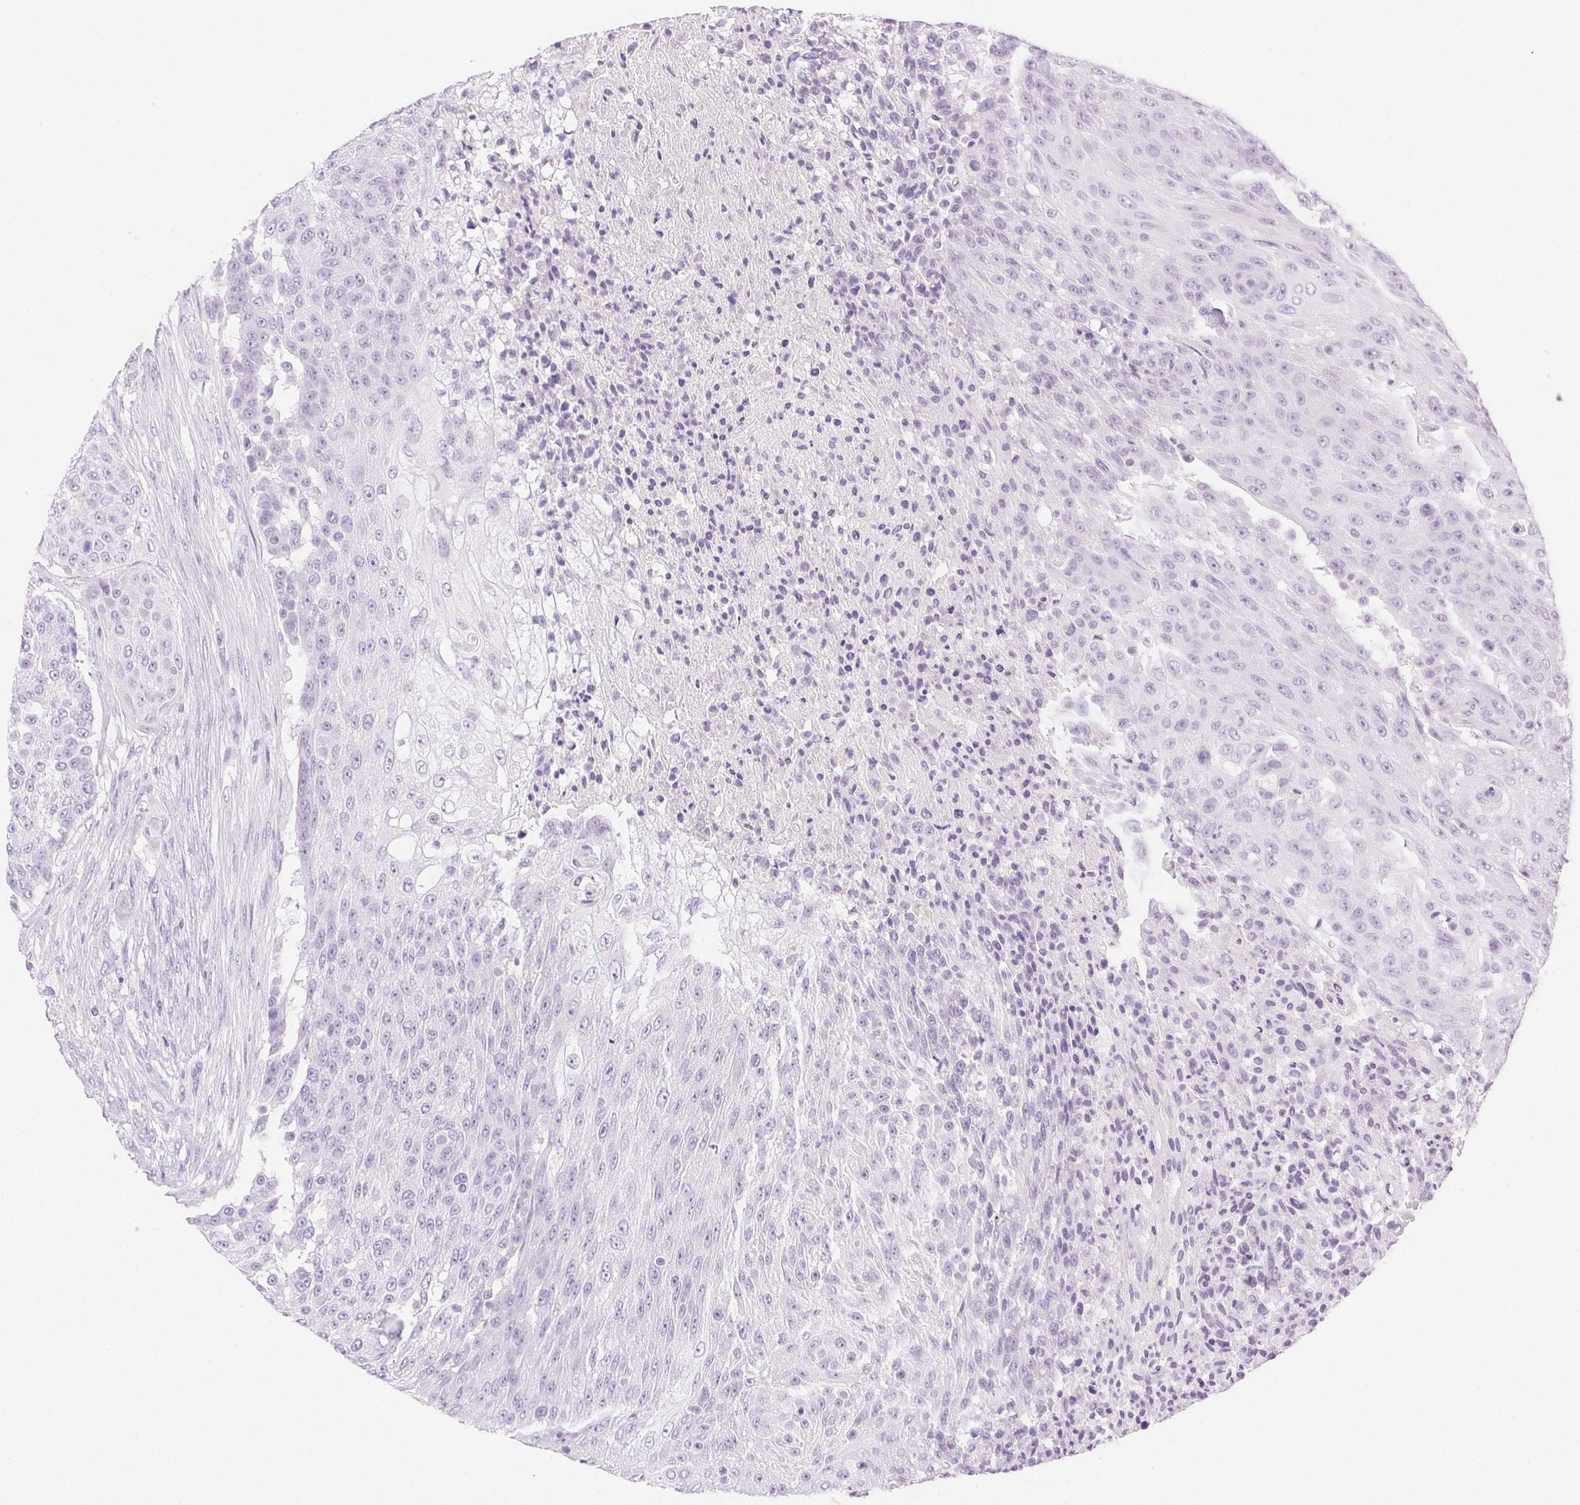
{"staining": {"intensity": "negative", "quantity": "none", "location": "none"}, "tissue": "urothelial cancer", "cell_type": "Tumor cells", "image_type": "cancer", "snomed": [{"axis": "morphology", "description": "Urothelial carcinoma, High grade"}, {"axis": "topography", "description": "Urinary bladder"}], "caption": "An immunohistochemistry (IHC) photomicrograph of urothelial cancer is shown. There is no staining in tumor cells of urothelial cancer. The staining is performed using DAB (3,3'-diaminobenzidine) brown chromogen with nuclei counter-stained in using hematoxylin.", "gene": "SPACA4", "patient": {"sex": "female", "age": 63}}